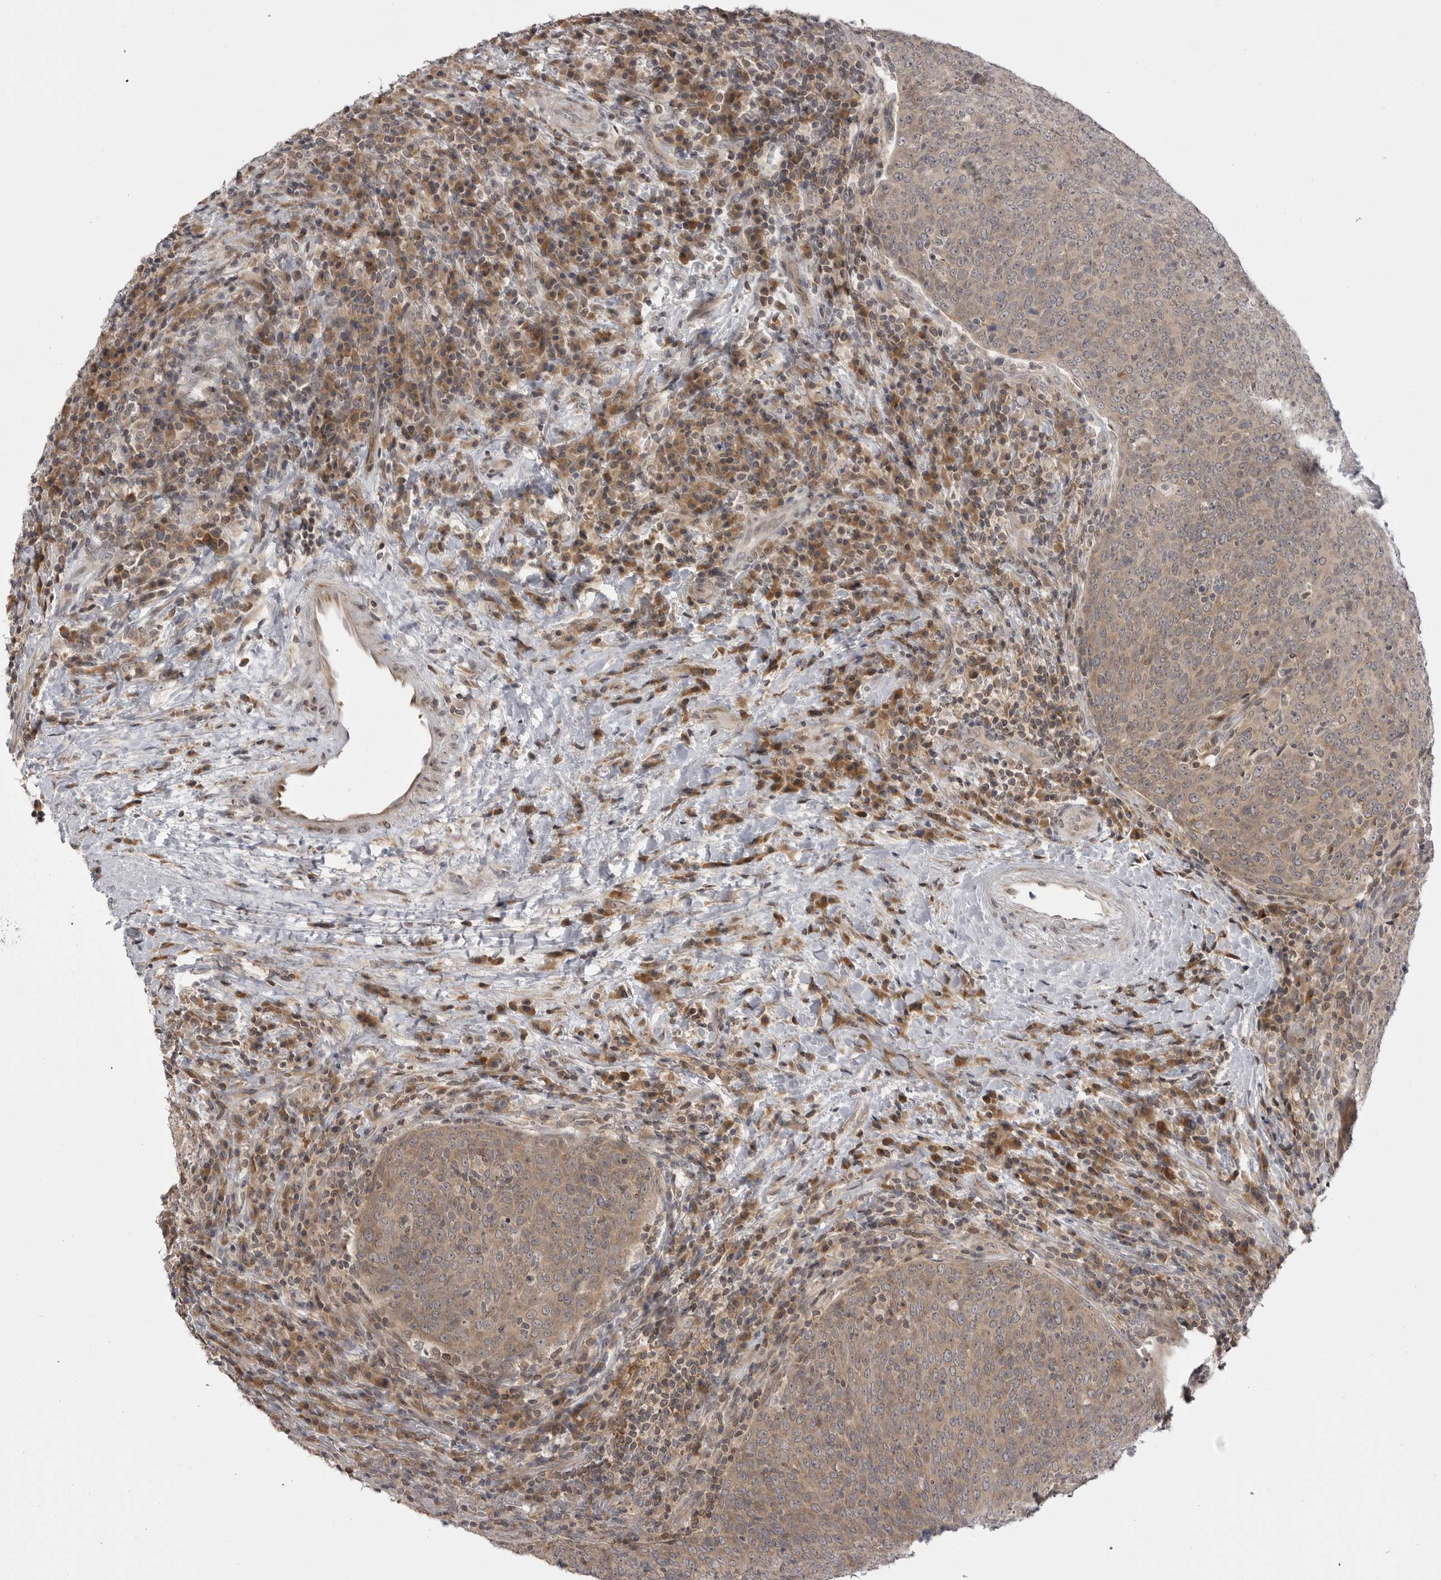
{"staining": {"intensity": "moderate", "quantity": ">75%", "location": "cytoplasmic/membranous"}, "tissue": "head and neck cancer", "cell_type": "Tumor cells", "image_type": "cancer", "snomed": [{"axis": "morphology", "description": "Squamous cell carcinoma, NOS"}, {"axis": "morphology", "description": "Squamous cell carcinoma, metastatic, NOS"}, {"axis": "topography", "description": "Lymph node"}, {"axis": "topography", "description": "Head-Neck"}], "caption": "Immunohistochemistry (IHC) photomicrograph of metastatic squamous cell carcinoma (head and neck) stained for a protein (brown), which reveals medium levels of moderate cytoplasmic/membranous expression in about >75% of tumor cells.", "gene": "PTK2B", "patient": {"sex": "male", "age": 62}}